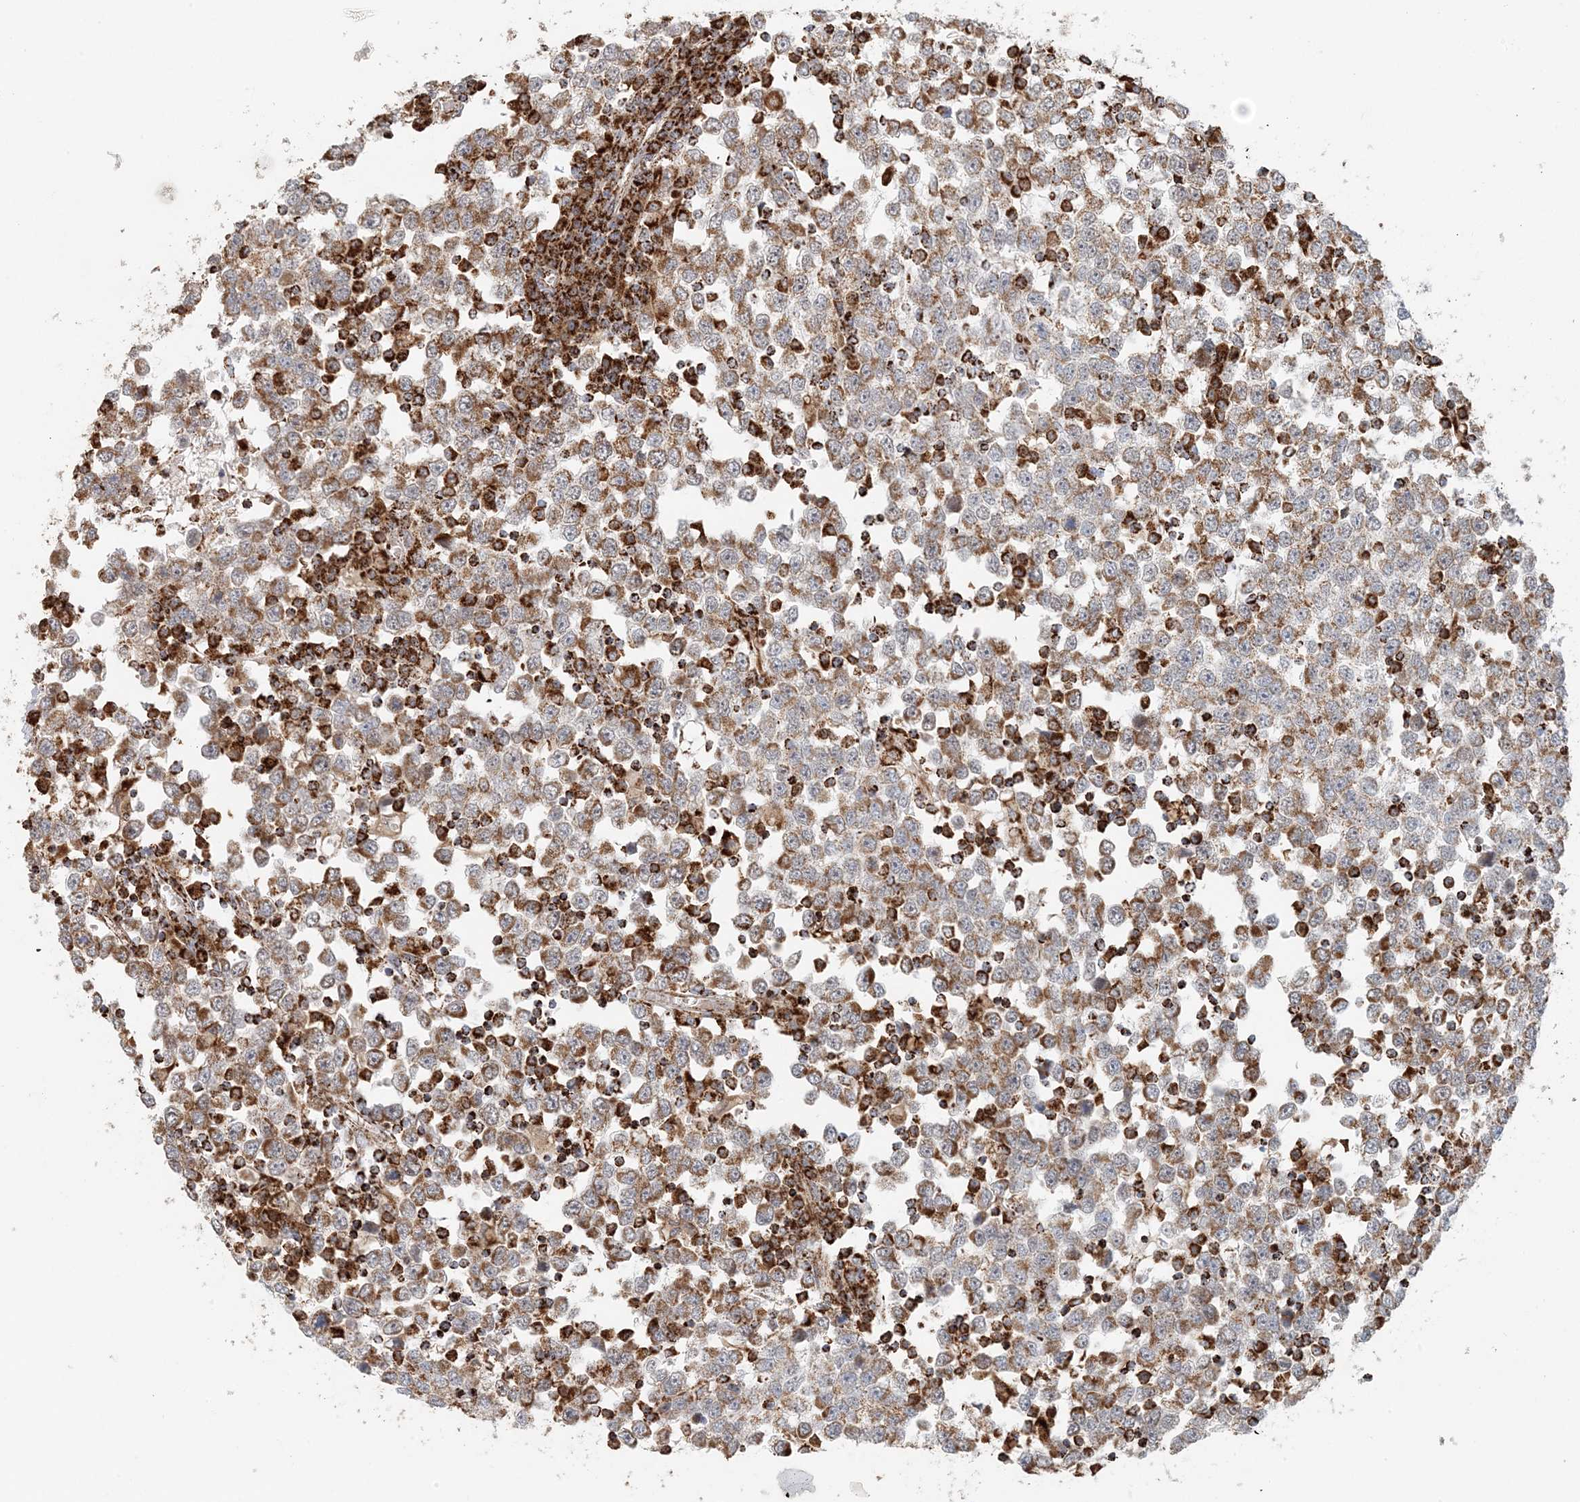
{"staining": {"intensity": "moderate", "quantity": ">75%", "location": "cytoplasmic/membranous"}, "tissue": "testis cancer", "cell_type": "Tumor cells", "image_type": "cancer", "snomed": [{"axis": "morphology", "description": "Seminoma, NOS"}, {"axis": "topography", "description": "Testis"}], "caption": "This is an image of immunohistochemistry (IHC) staining of testis seminoma, which shows moderate positivity in the cytoplasmic/membranous of tumor cells.", "gene": "MAN1A1", "patient": {"sex": "male", "age": 65}}